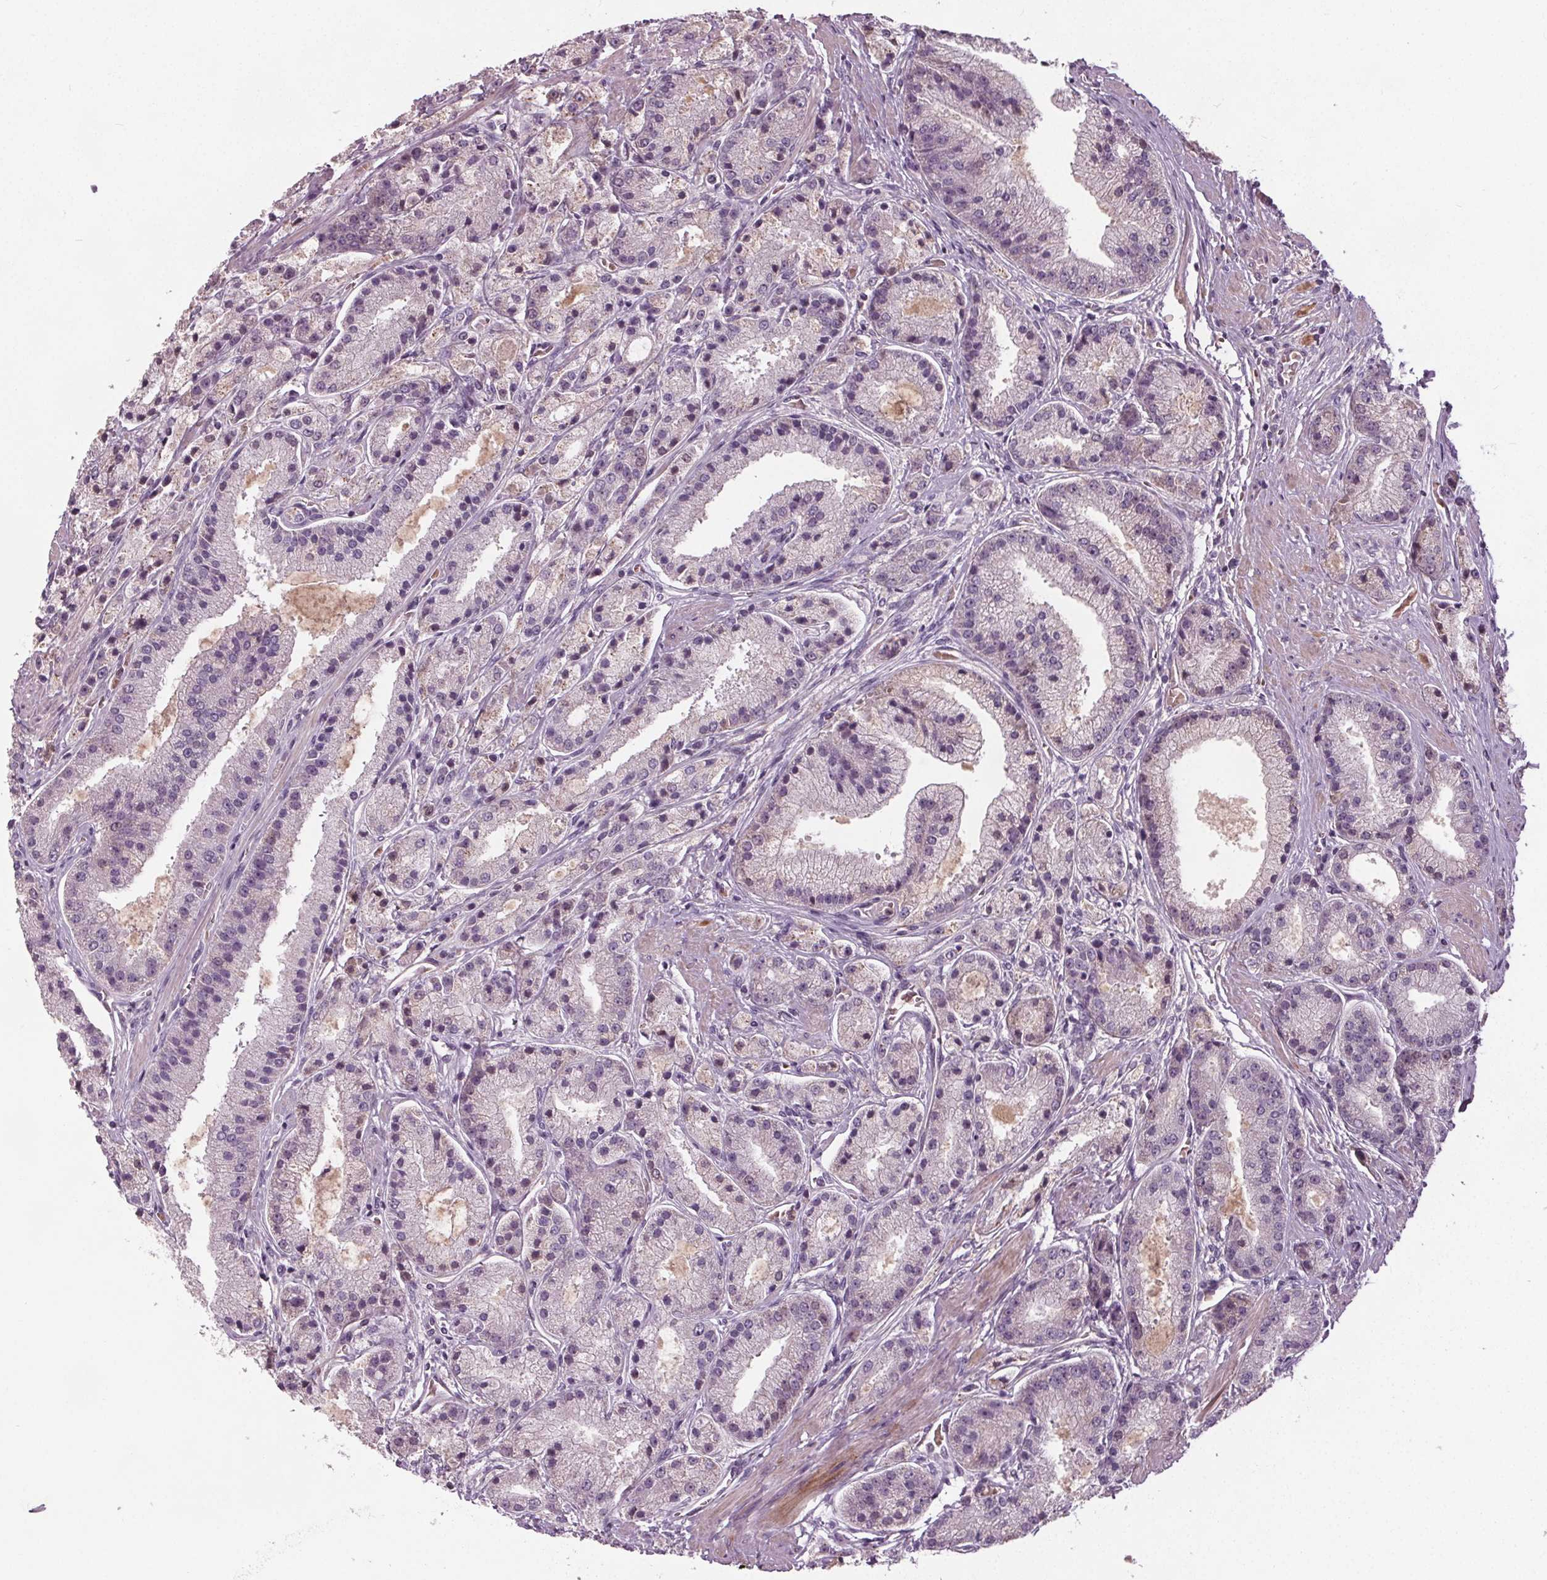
{"staining": {"intensity": "weak", "quantity": "<25%", "location": "cytoplasmic/membranous"}, "tissue": "prostate cancer", "cell_type": "Tumor cells", "image_type": "cancer", "snomed": [{"axis": "morphology", "description": "Adenocarcinoma, High grade"}, {"axis": "topography", "description": "Prostate"}], "caption": "The immunohistochemistry image has no significant positivity in tumor cells of prostate cancer (adenocarcinoma (high-grade)) tissue.", "gene": "PDGFD", "patient": {"sex": "male", "age": 67}}